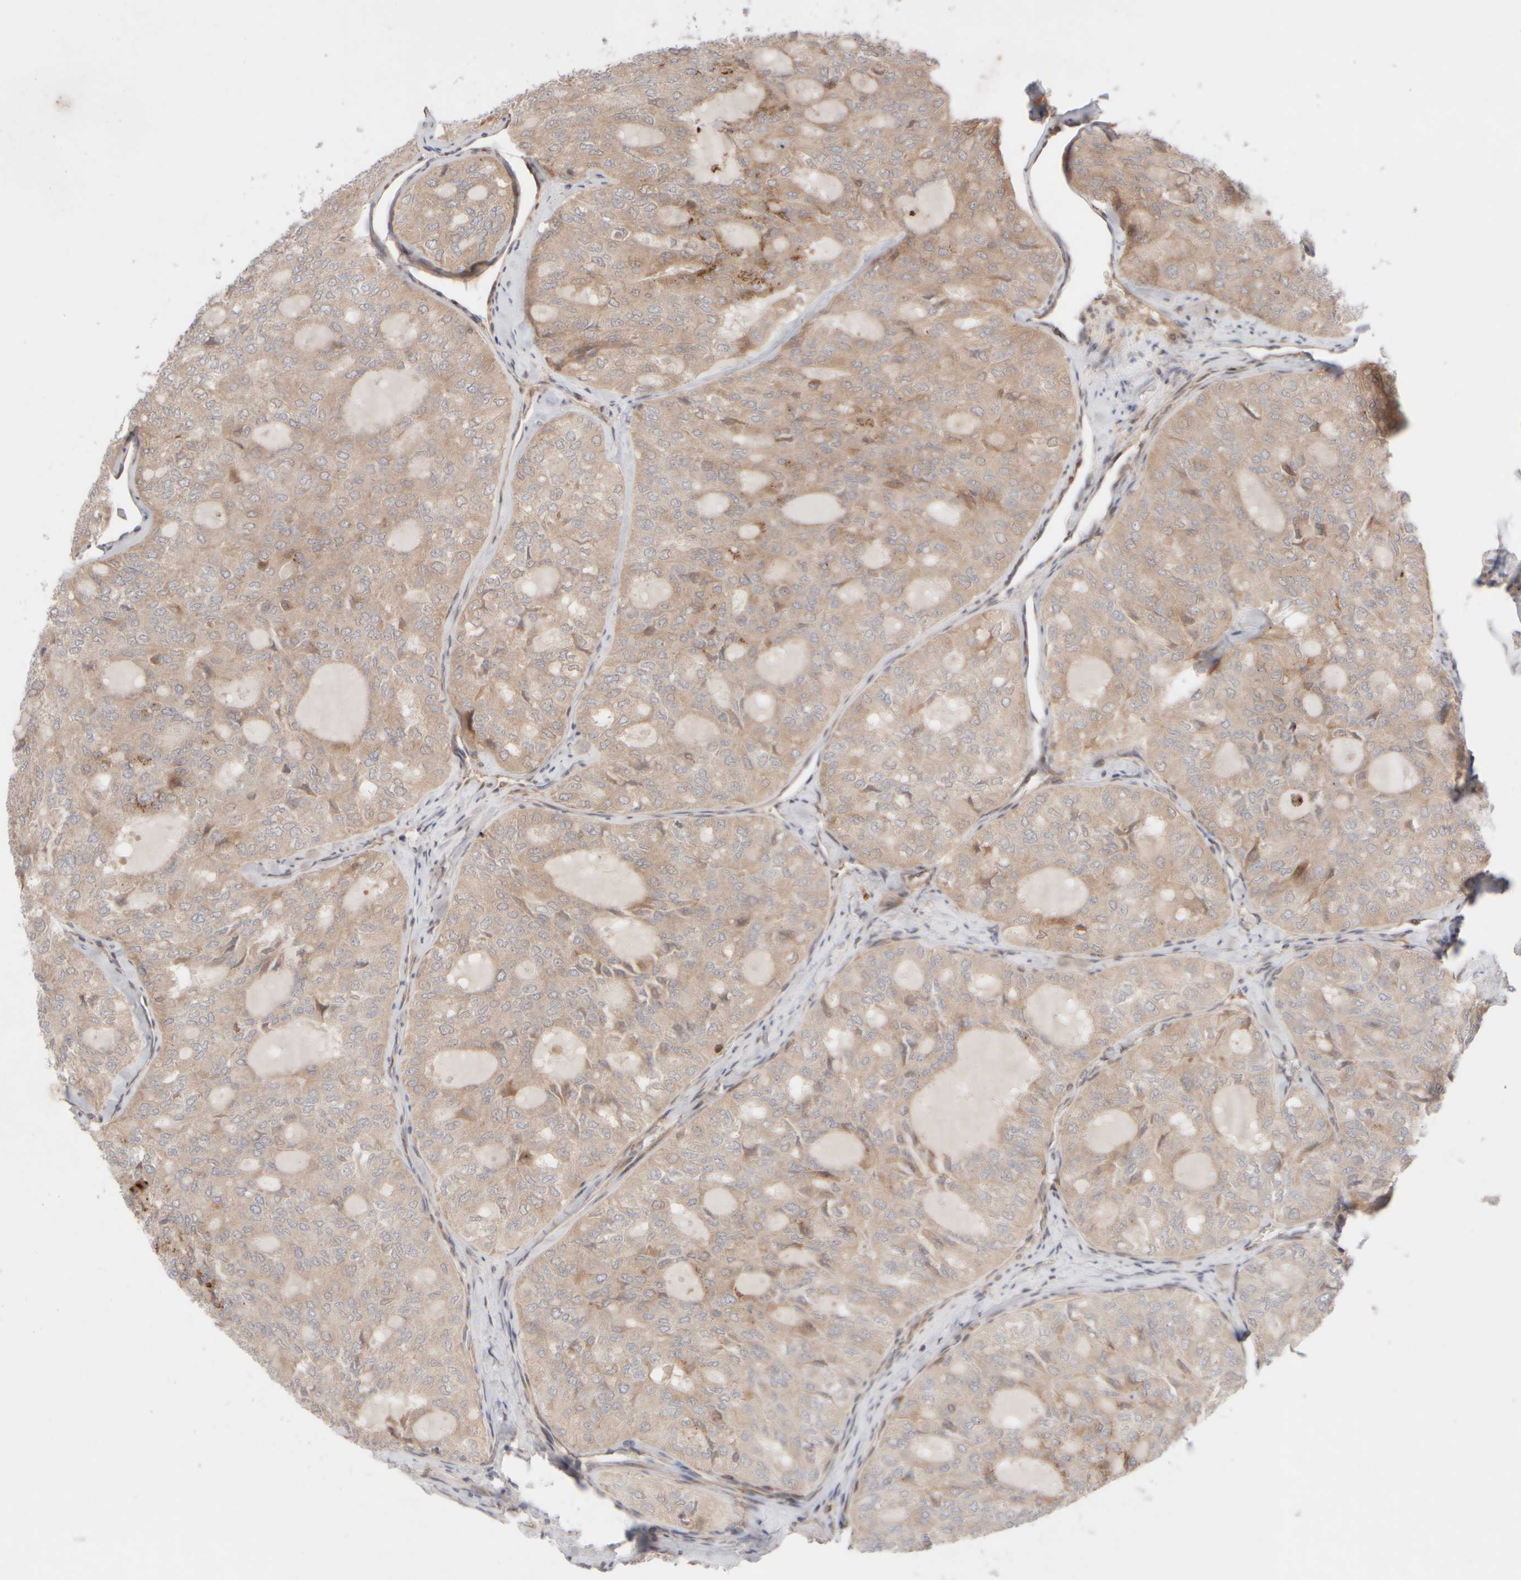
{"staining": {"intensity": "weak", "quantity": ">75%", "location": "cytoplasmic/membranous"}, "tissue": "thyroid cancer", "cell_type": "Tumor cells", "image_type": "cancer", "snomed": [{"axis": "morphology", "description": "Follicular adenoma carcinoma, NOS"}, {"axis": "topography", "description": "Thyroid gland"}], "caption": "Brown immunohistochemical staining in follicular adenoma carcinoma (thyroid) reveals weak cytoplasmic/membranous positivity in about >75% of tumor cells. (Stains: DAB in brown, nuclei in blue, Microscopy: brightfield microscopy at high magnification).", "gene": "GCN1", "patient": {"sex": "male", "age": 75}}